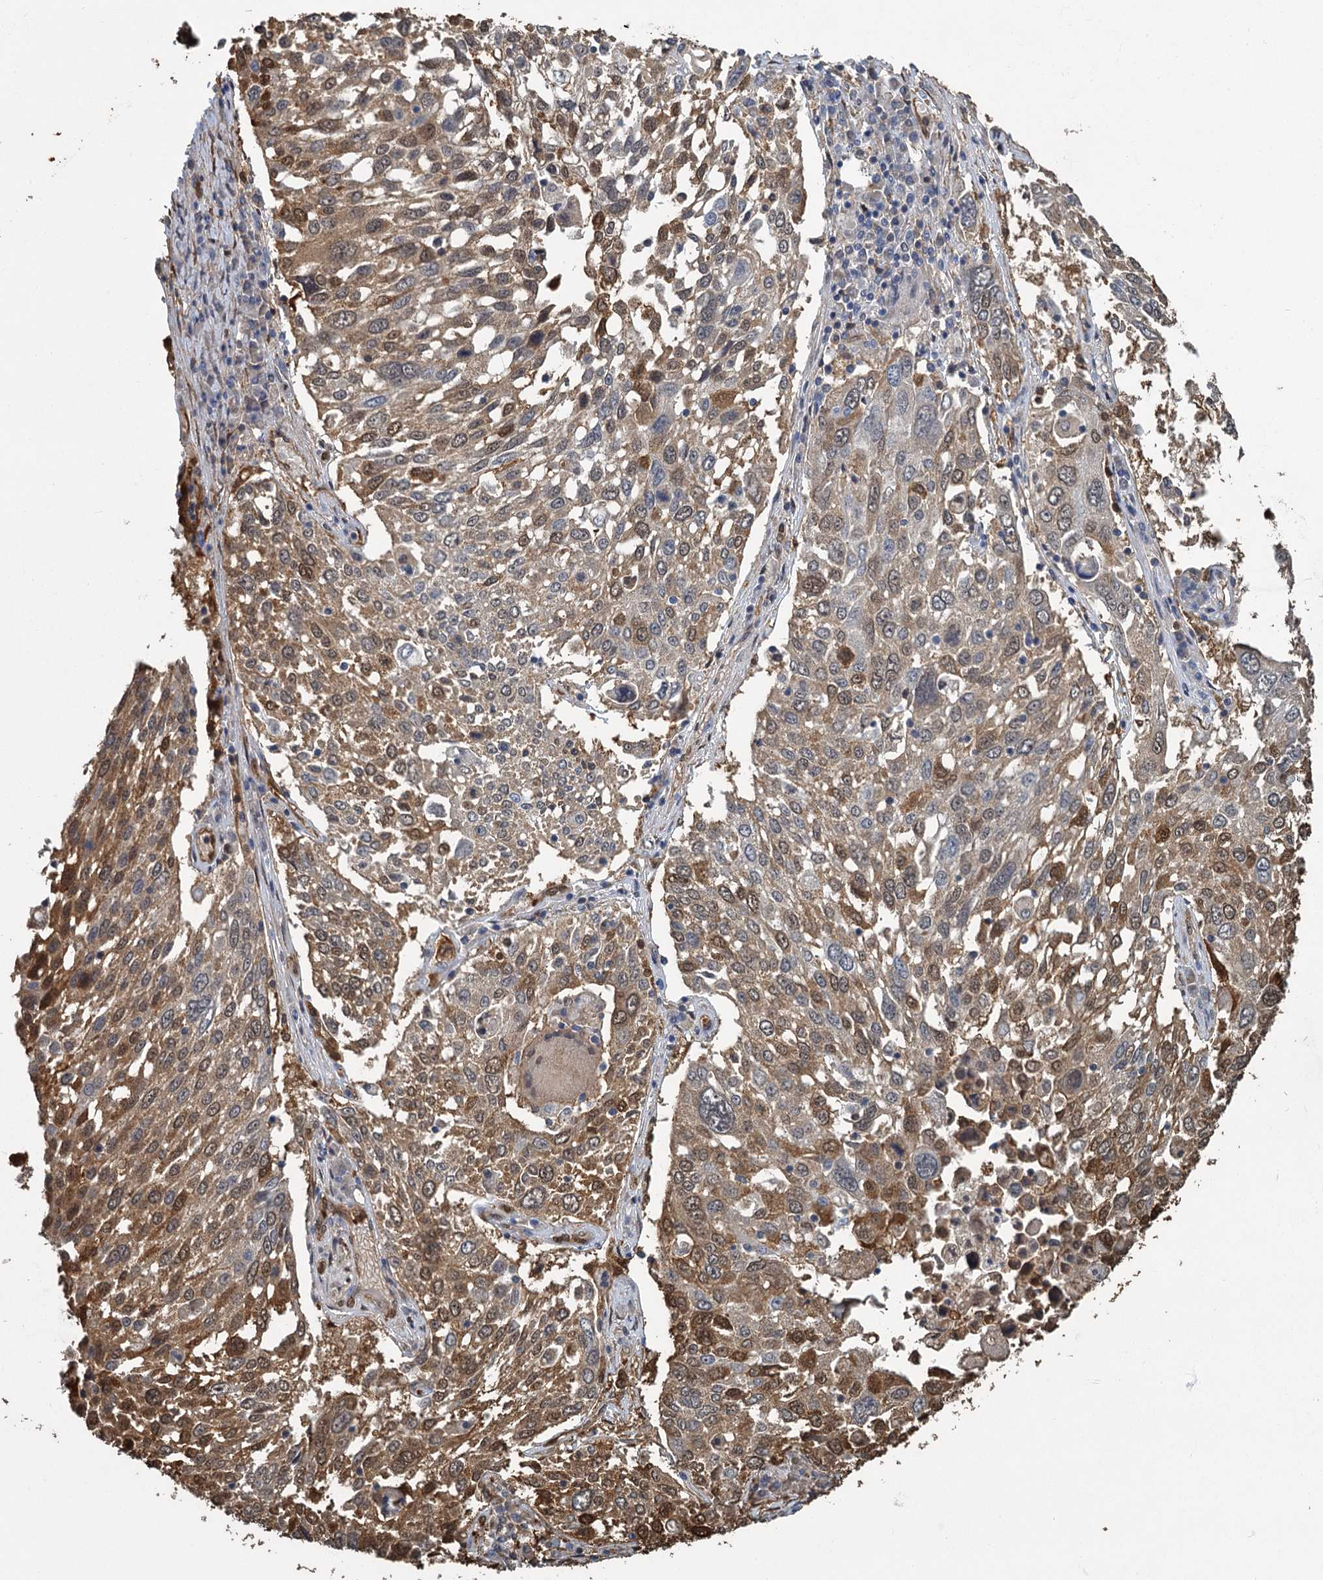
{"staining": {"intensity": "moderate", "quantity": ">75%", "location": "cytoplasmic/membranous,nuclear"}, "tissue": "lung cancer", "cell_type": "Tumor cells", "image_type": "cancer", "snomed": [{"axis": "morphology", "description": "Squamous cell carcinoma, NOS"}, {"axis": "topography", "description": "Lung"}], "caption": "A histopathology image of lung squamous cell carcinoma stained for a protein demonstrates moderate cytoplasmic/membranous and nuclear brown staining in tumor cells.", "gene": "S100A6", "patient": {"sex": "male", "age": 65}}